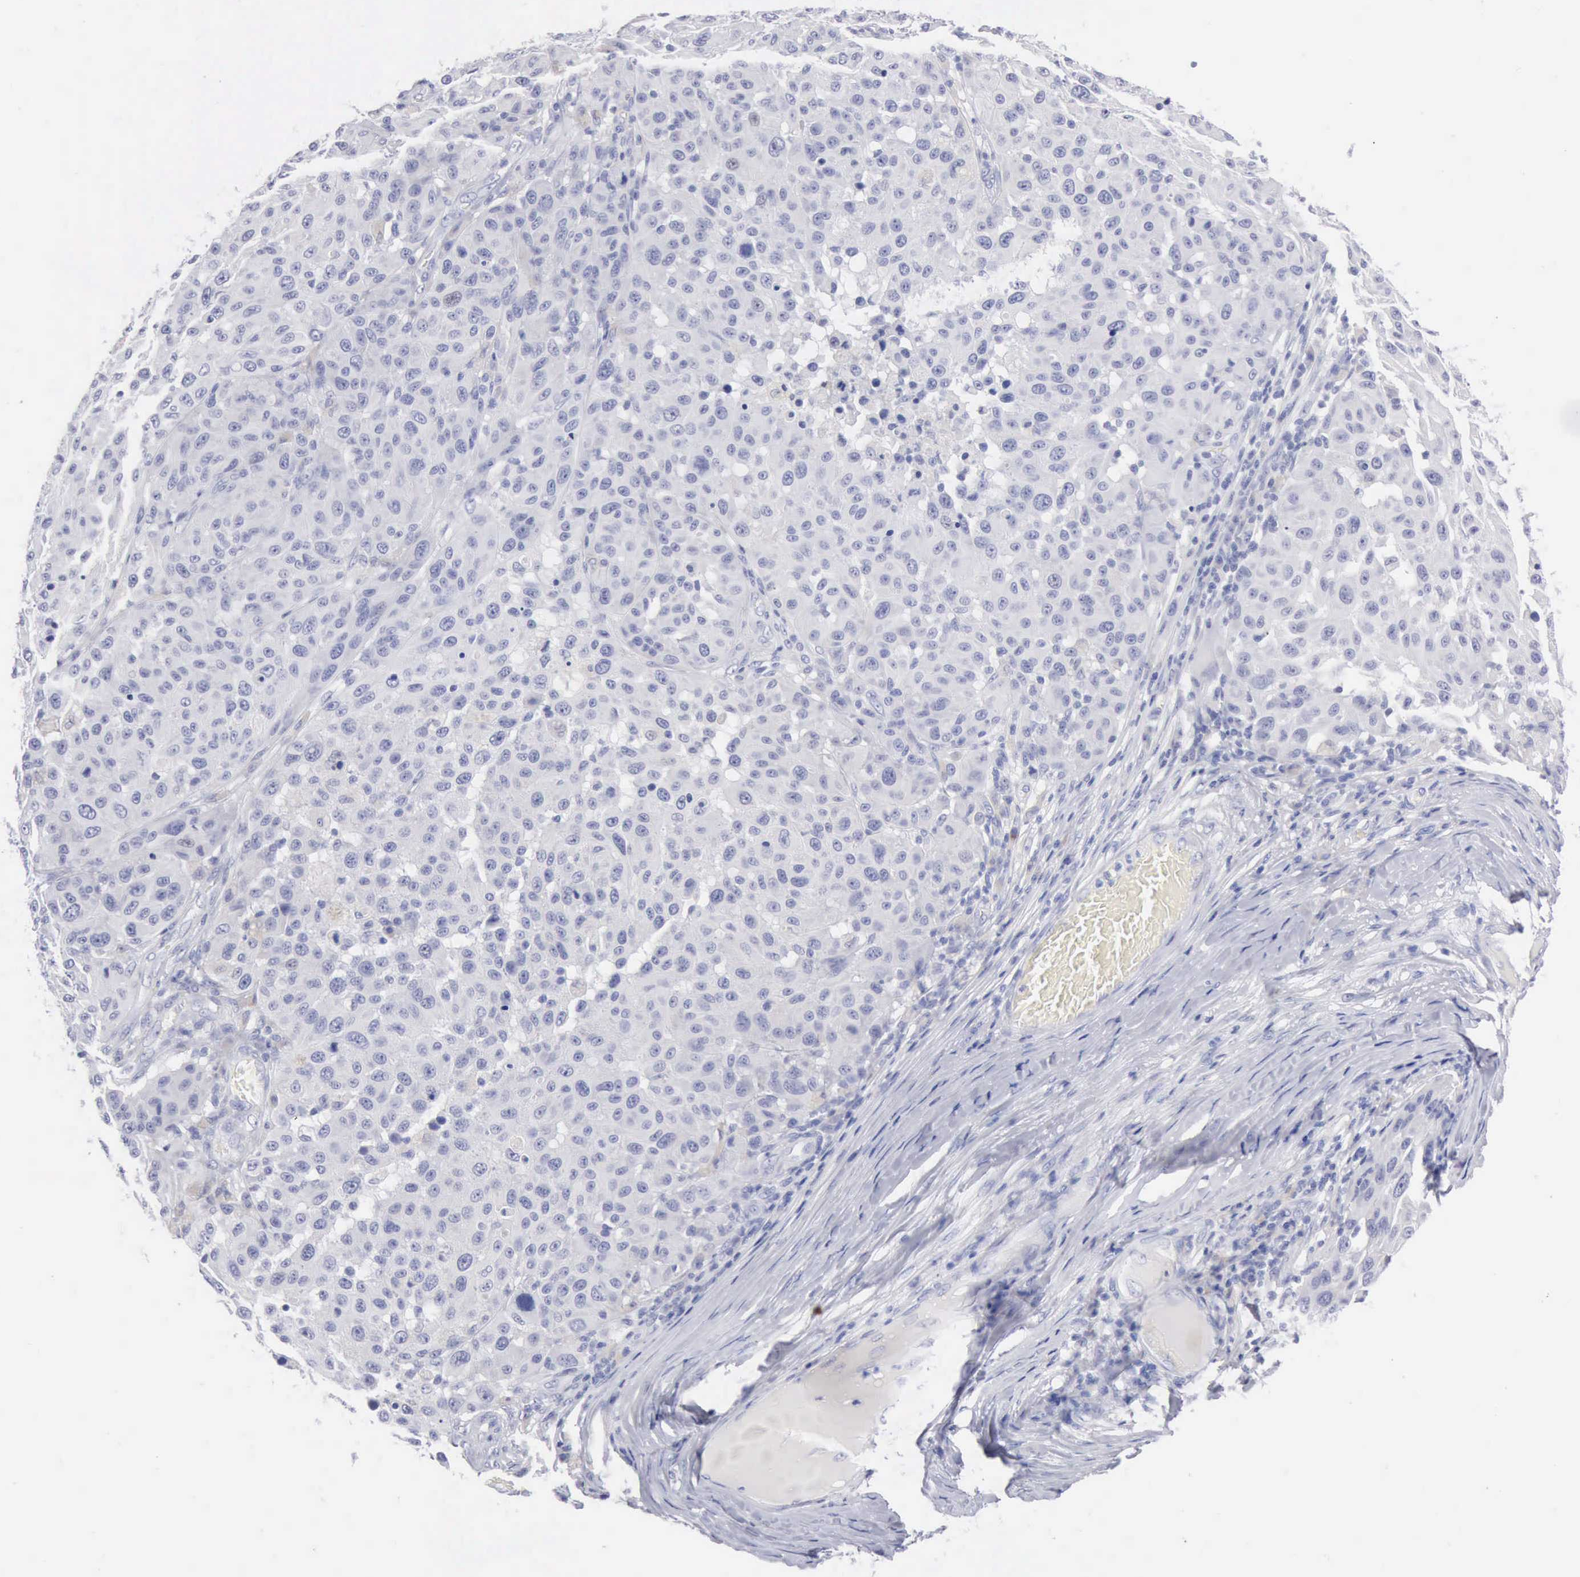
{"staining": {"intensity": "negative", "quantity": "none", "location": "none"}, "tissue": "melanoma", "cell_type": "Tumor cells", "image_type": "cancer", "snomed": [{"axis": "morphology", "description": "Malignant melanoma, NOS"}, {"axis": "topography", "description": "Skin"}], "caption": "Tumor cells are negative for protein expression in human malignant melanoma.", "gene": "ANGEL1", "patient": {"sex": "female", "age": 77}}